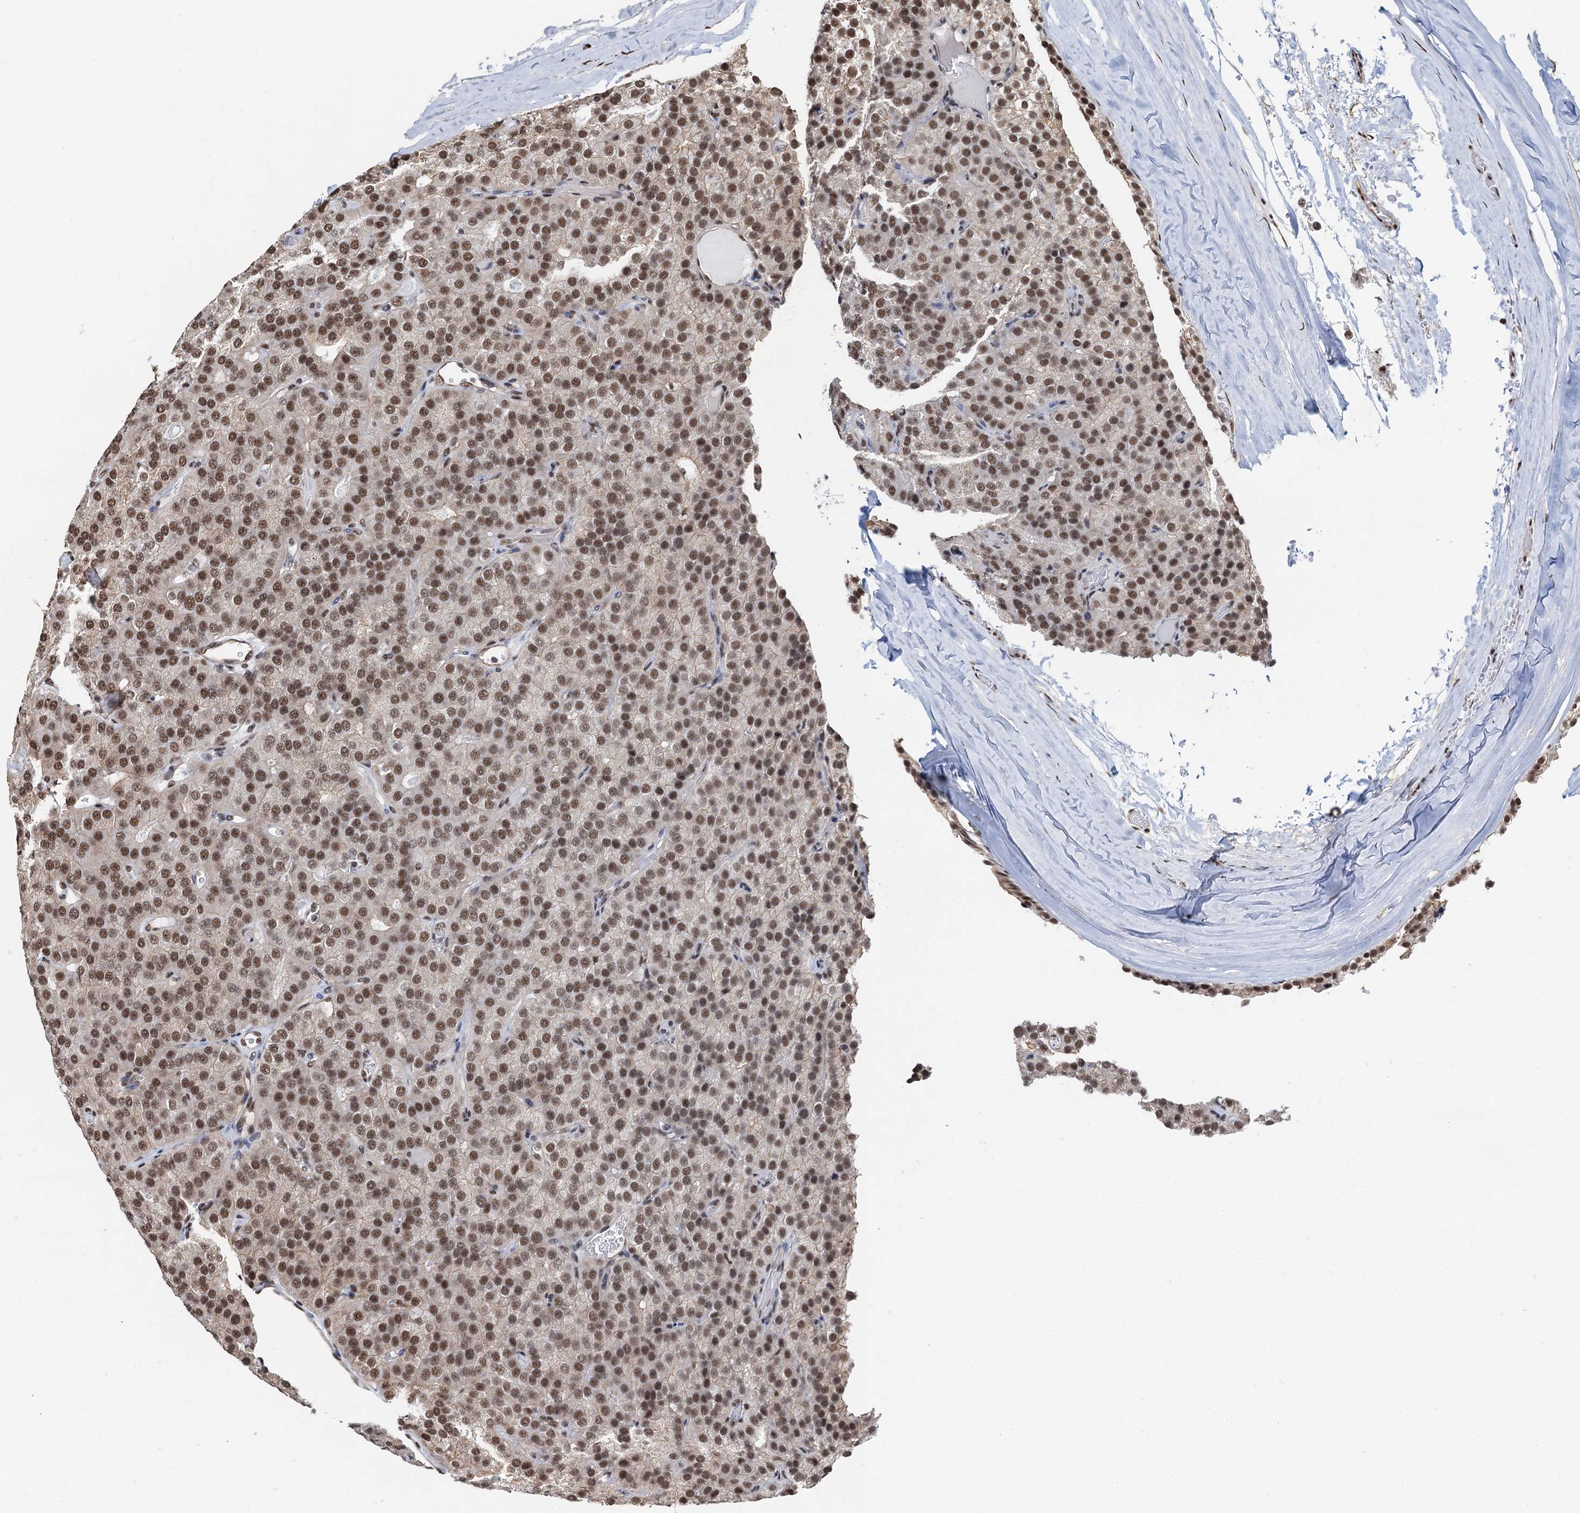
{"staining": {"intensity": "moderate", "quantity": ">75%", "location": "nuclear"}, "tissue": "parathyroid gland", "cell_type": "Glandular cells", "image_type": "normal", "snomed": [{"axis": "morphology", "description": "Normal tissue, NOS"}, {"axis": "morphology", "description": "Adenoma, NOS"}, {"axis": "topography", "description": "Parathyroid gland"}], "caption": "High-magnification brightfield microscopy of benign parathyroid gland stained with DAB (3,3'-diaminobenzidine) (brown) and counterstained with hematoxylin (blue). glandular cells exhibit moderate nuclear expression is identified in about>75% of cells.", "gene": "ZNF609", "patient": {"sex": "female", "age": 86}}